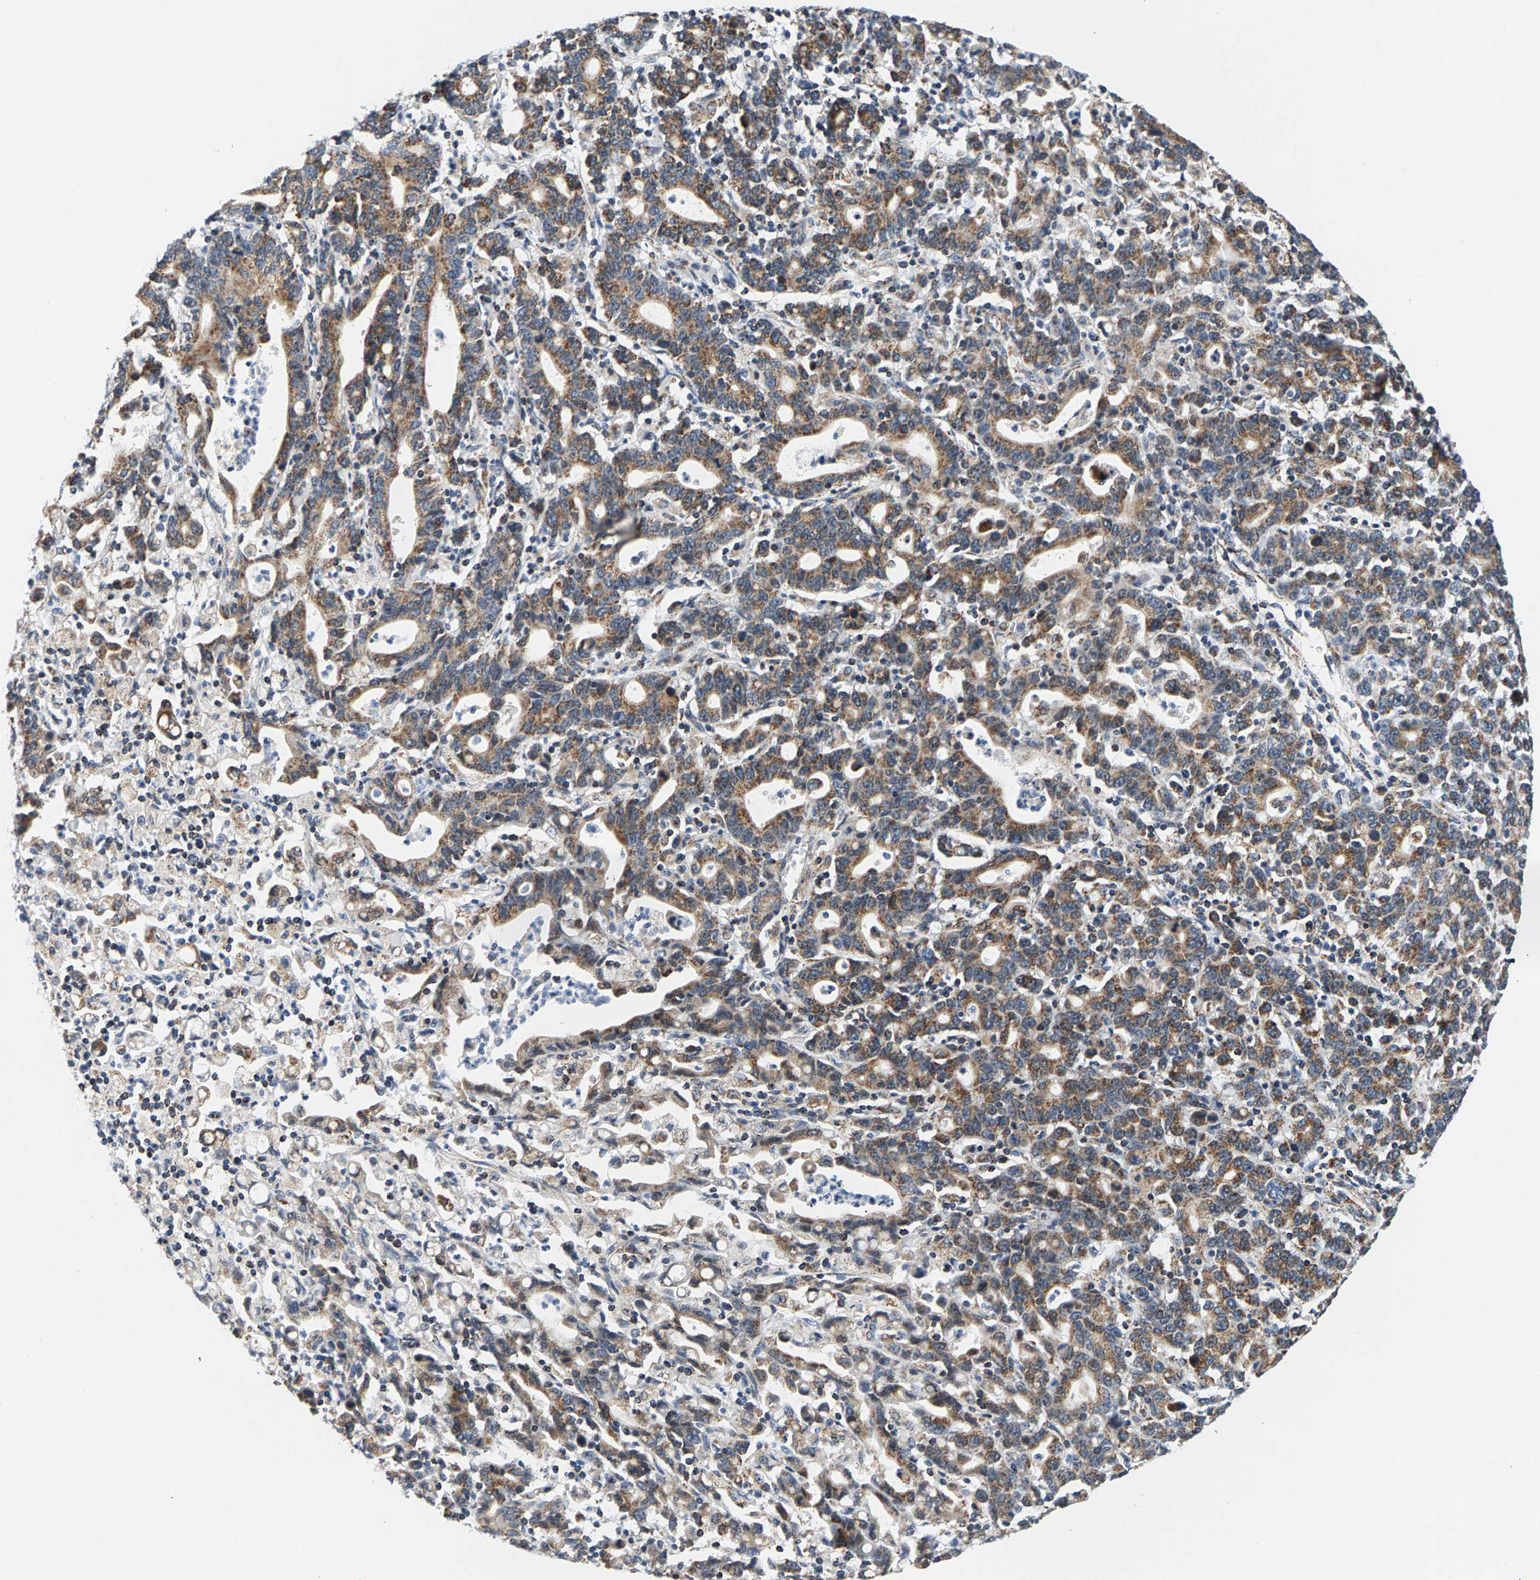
{"staining": {"intensity": "moderate", "quantity": "25%-75%", "location": "cytoplasmic/membranous"}, "tissue": "stomach cancer", "cell_type": "Tumor cells", "image_type": "cancer", "snomed": [{"axis": "morphology", "description": "Adenocarcinoma, NOS"}, {"axis": "topography", "description": "Stomach, upper"}], "caption": "The image displays a brown stain indicating the presence of a protein in the cytoplasmic/membranous of tumor cells in stomach adenocarcinoma.", "gene": "PDE1A", "patient": {"sex": "male", "age": 69}}